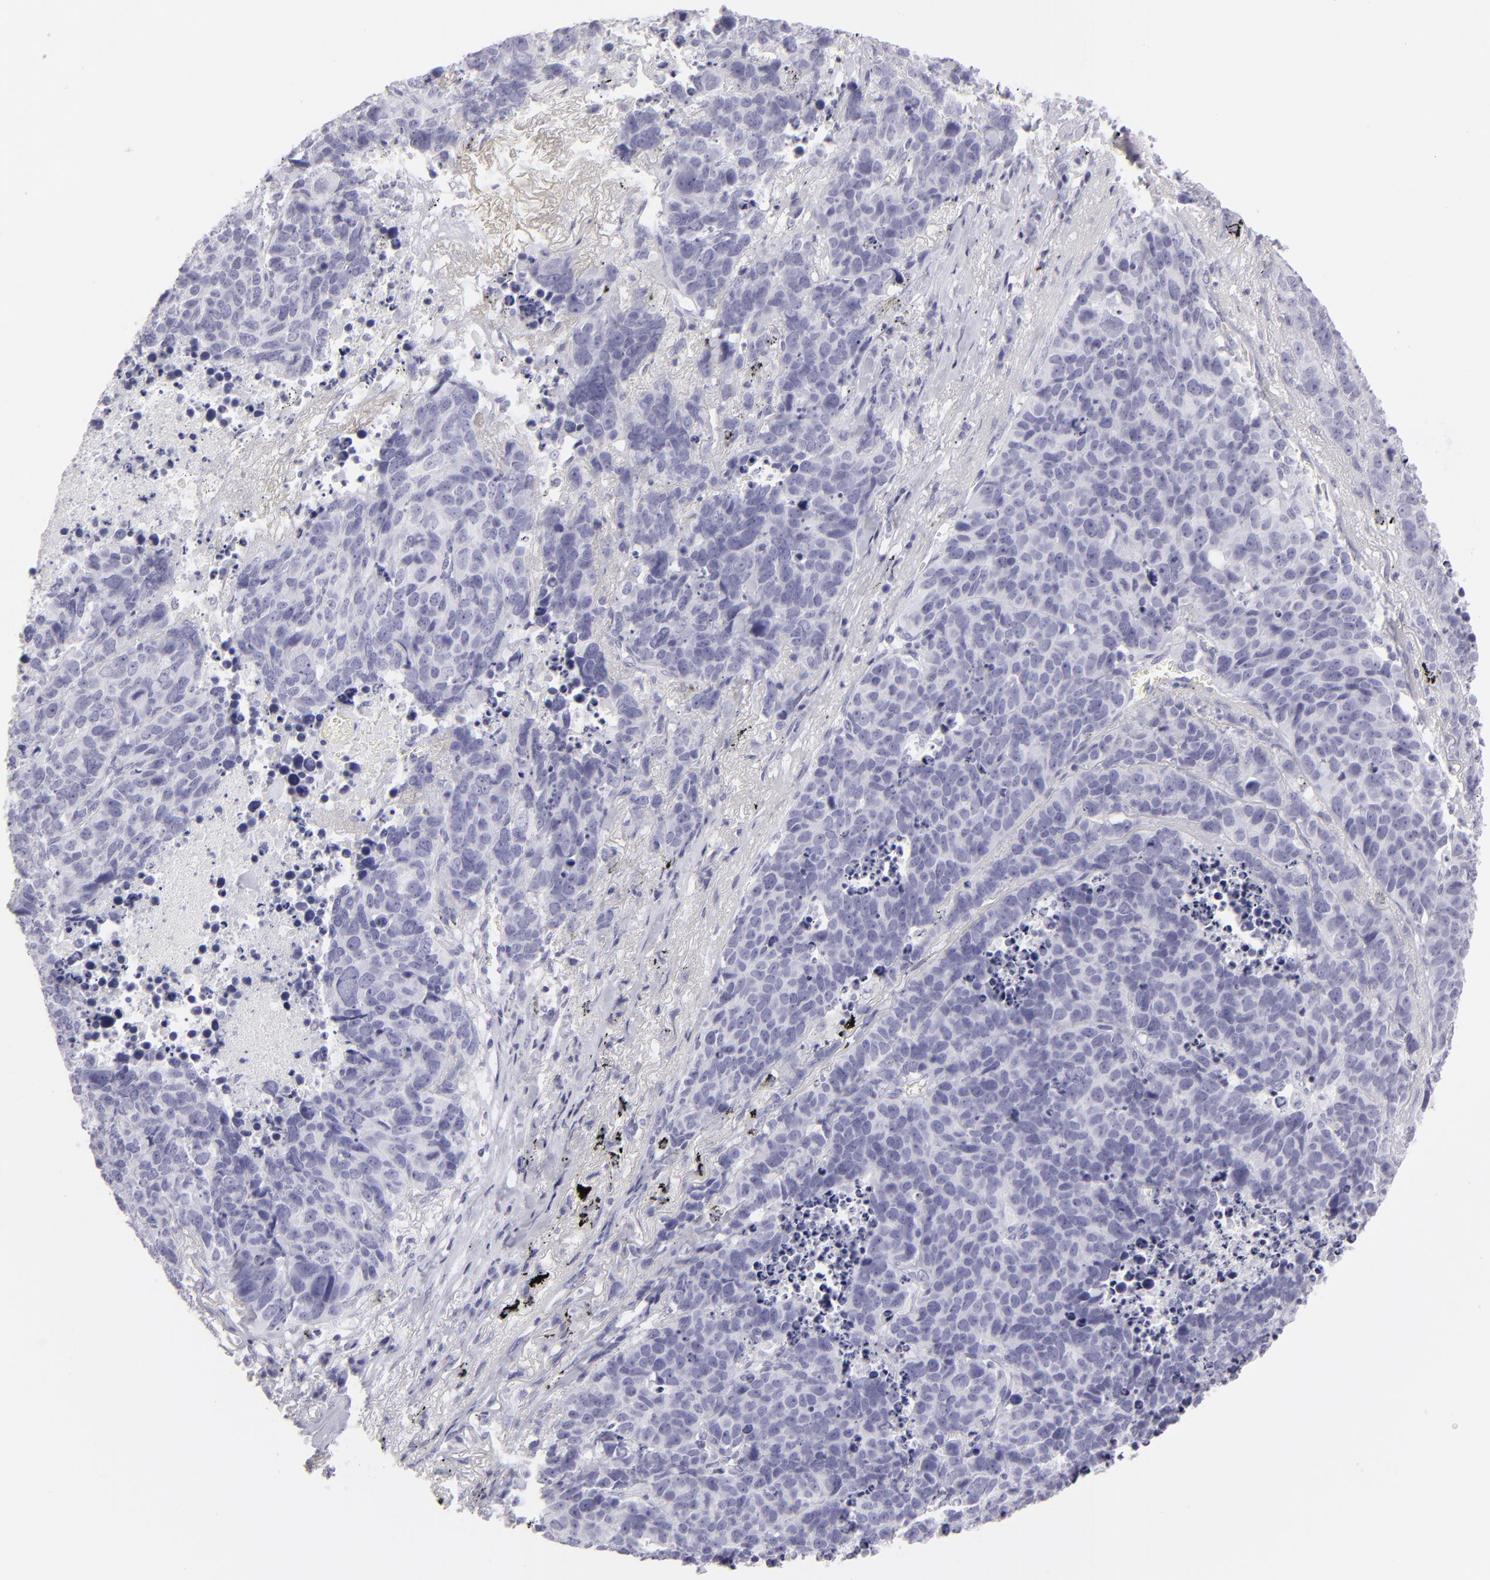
{"staining": {"intensity": "negative", "quantity": "none", "location": "none"}, "tissue": "lung cancer", "cell_type": "Tumor cells", "image_type": "cancer", "snomed": [{"axis": "morphology", "description": "Carcinoid, malignant, NOS"}, {"axis": "topography", "description": "Lung"}], "caption": "Immunohistochemistry (IHC) histopathology image of lung carcinoid (malignant) stained for a protein (brown), which displays no positivity in tumor cells.", "gene": "FLG", "patient": {"sex": "male", "age": 60}}